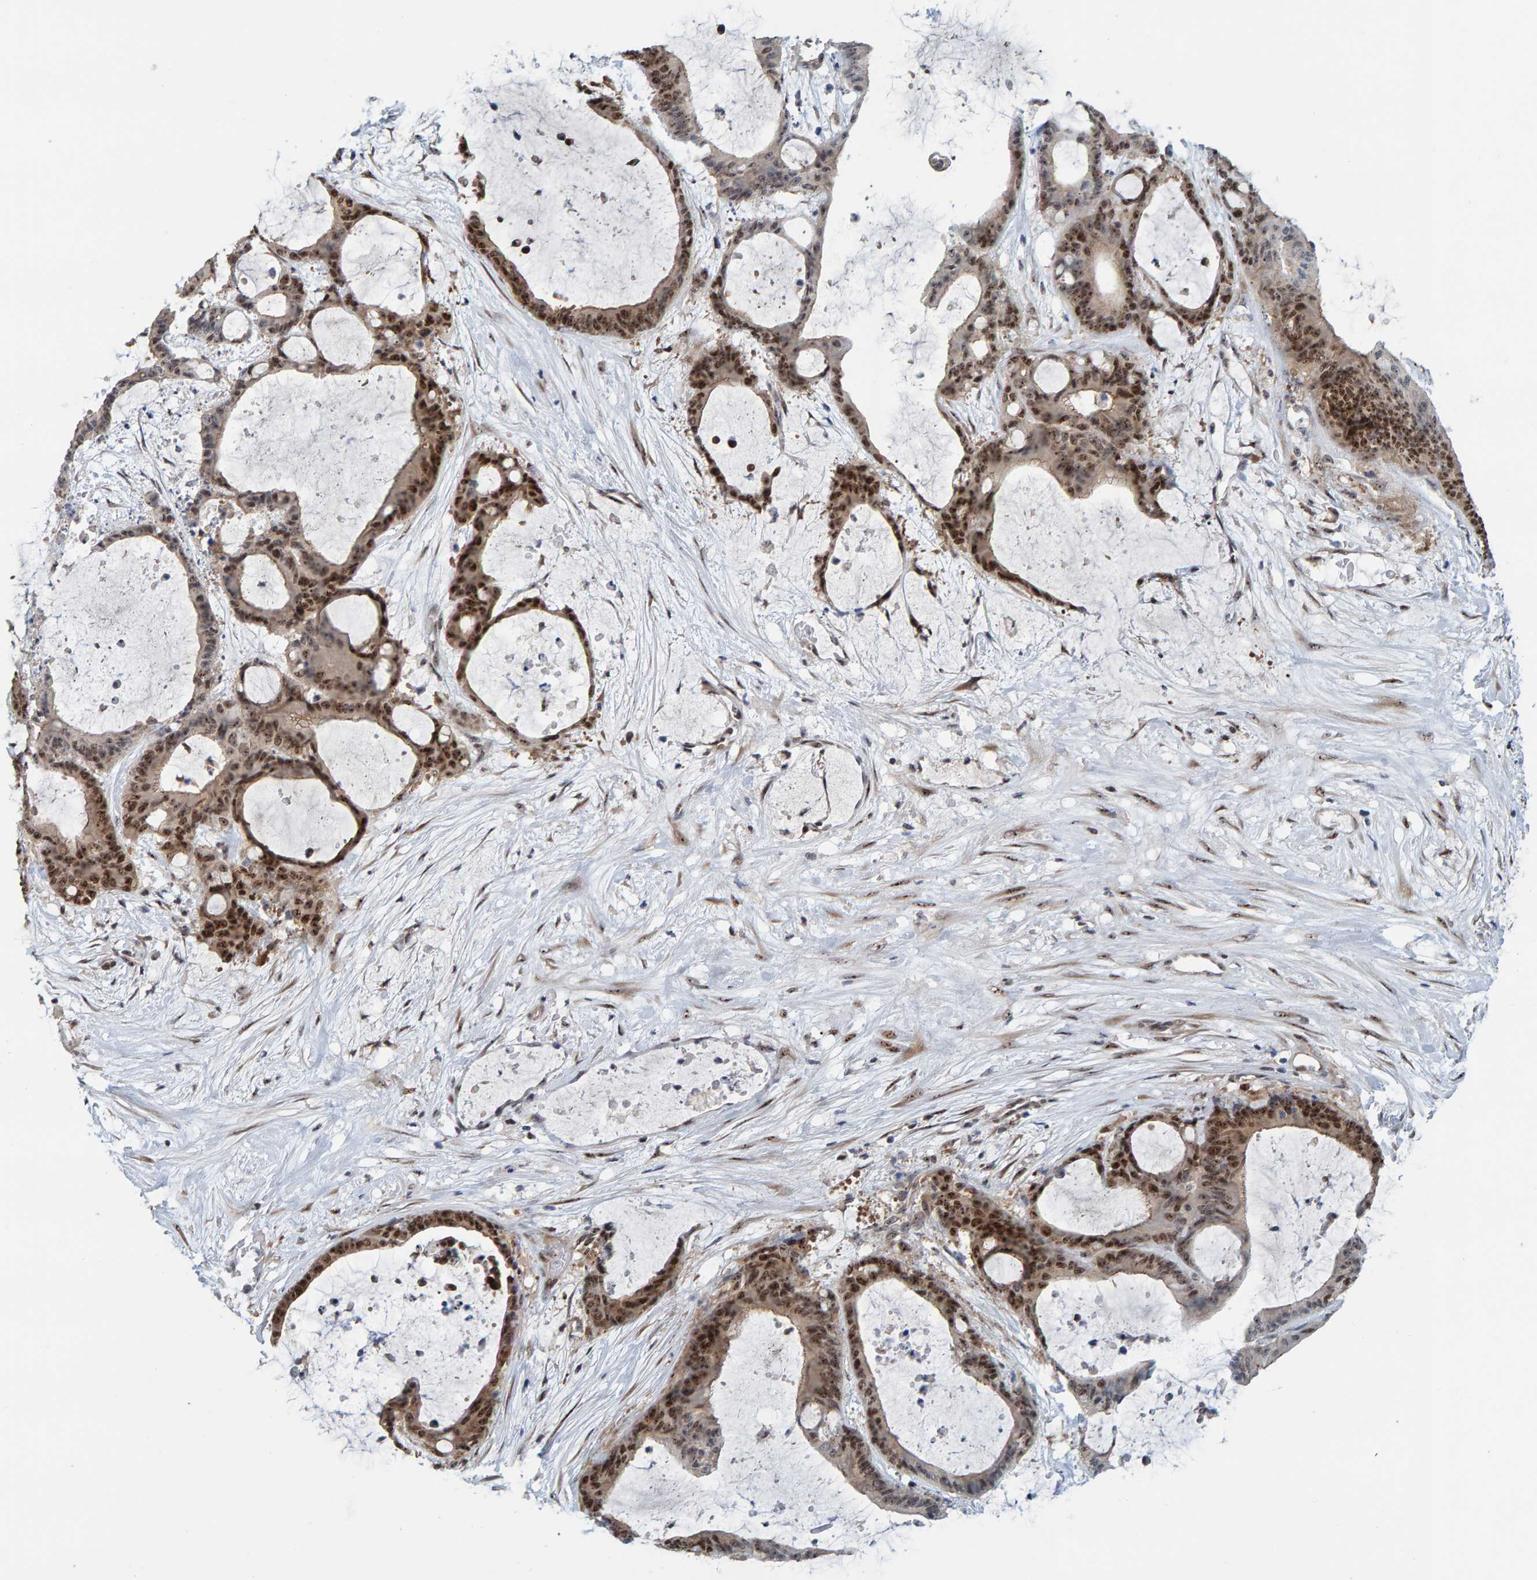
{"staining": {"intensity": "moderate", "quantity": ">75%", "location": "cytoplasmic/membranous,nuclear"}, "tissue": "liver cancer", "cell_type": "Tumor cells", "image_type": "cancer", "snomed": [{"axis": "morphology", "description": "Cholangiocarcinoma"}, {"axis": "topography", "description": "Liver"}], "caption": "IHC histopathology image of cholangiocarcinoma (liver) stained for a protein (brown), which shows medium levels of moderate cytoplasmic/membranous and nuclear positivity in about >75% of tumor cells.", "gene": "POLR1E", "patient": {"sex": "female", "age": 73}}